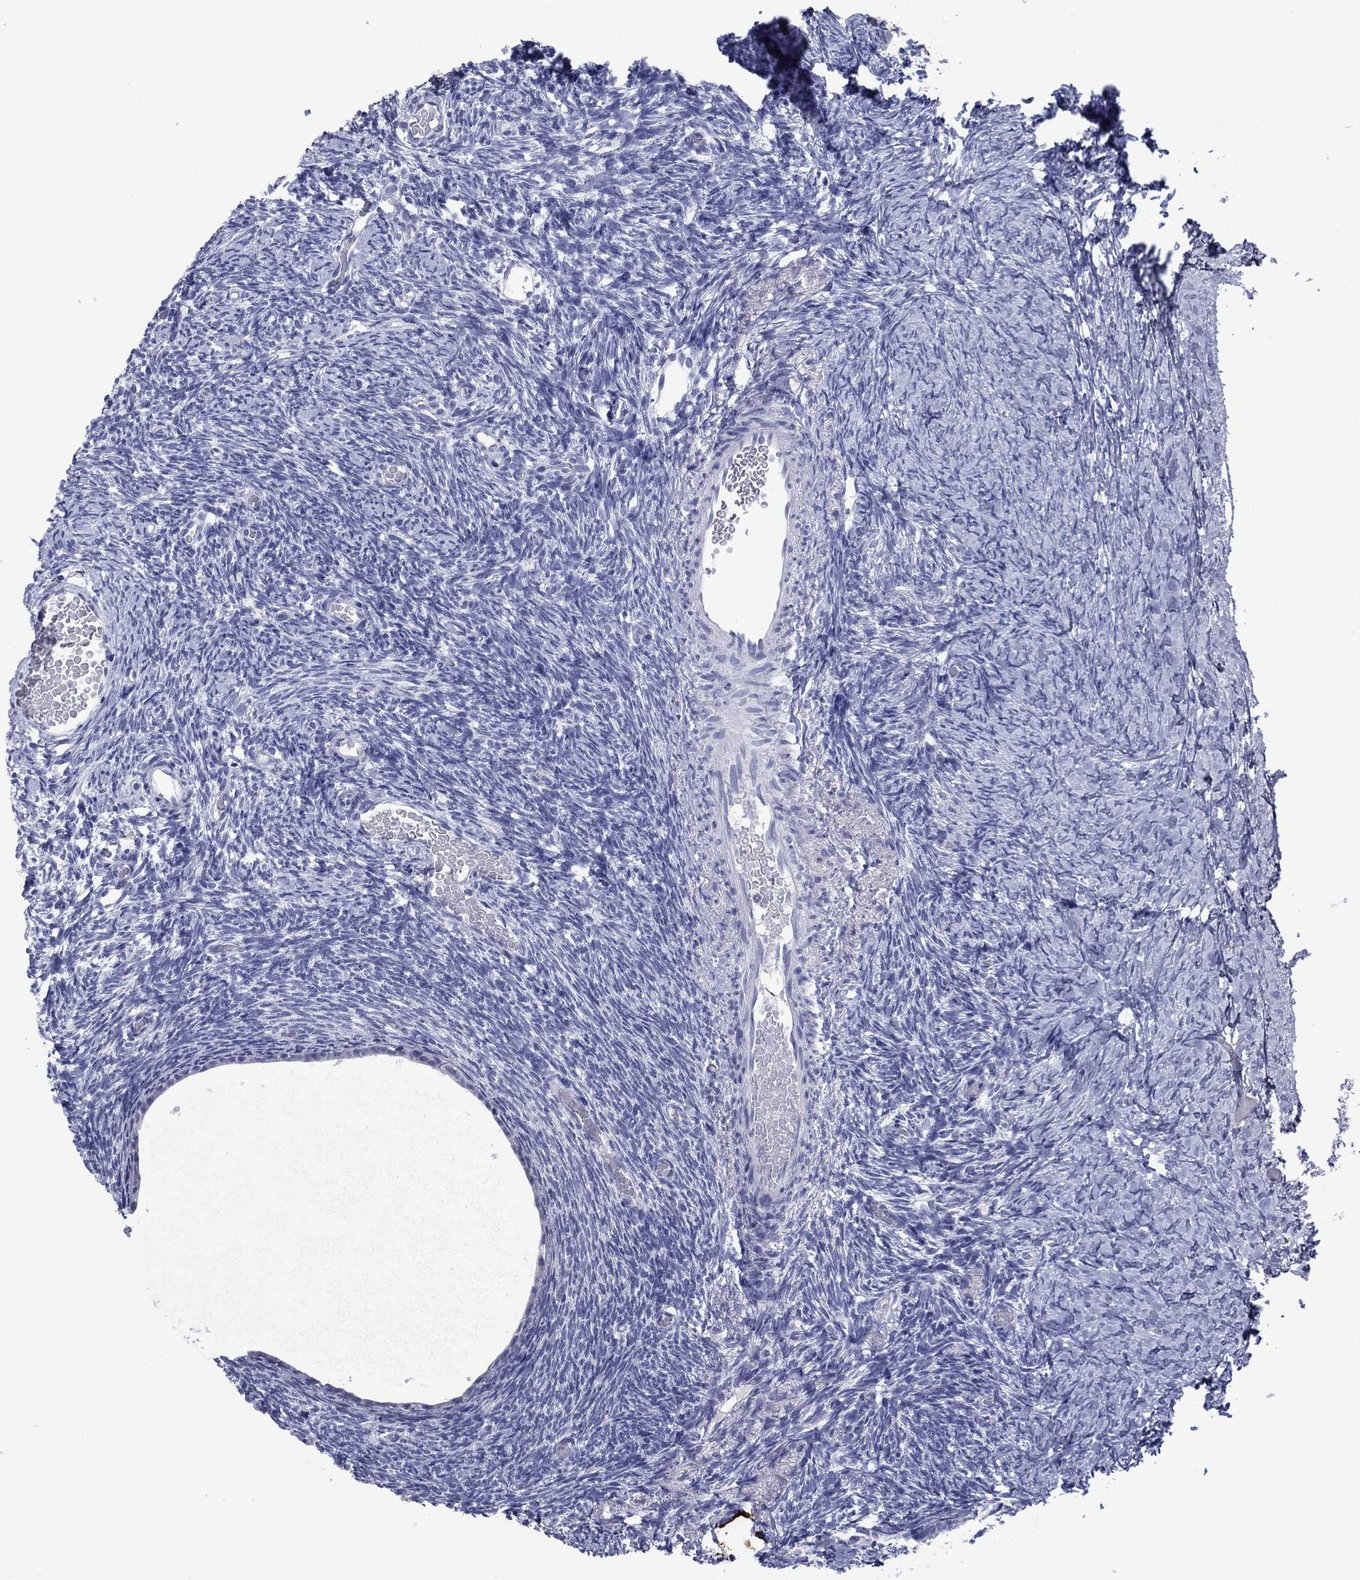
{"staining": {"intensity": "negative", "quantity": "none", "location": "none"}, "tissue": "ovary", "cell_type": "Follicle cells", "image_type": "normal", "snomed": [{"axis": "morphology", "description": "Normal tissue, NOS"}, {"axis": "topography", "description": "Ovary"}], "caption": "This is a histopathology image of immunohistochemistry staining of unremarkable ovary, which shows no positivity in follicle cells. The staining is performed using DAB brown chromogen with nuclei counter-stained in using hematoxylin.", "gene": "TMPRSS11A", "patient": {"sex": "female", "age": 39}}